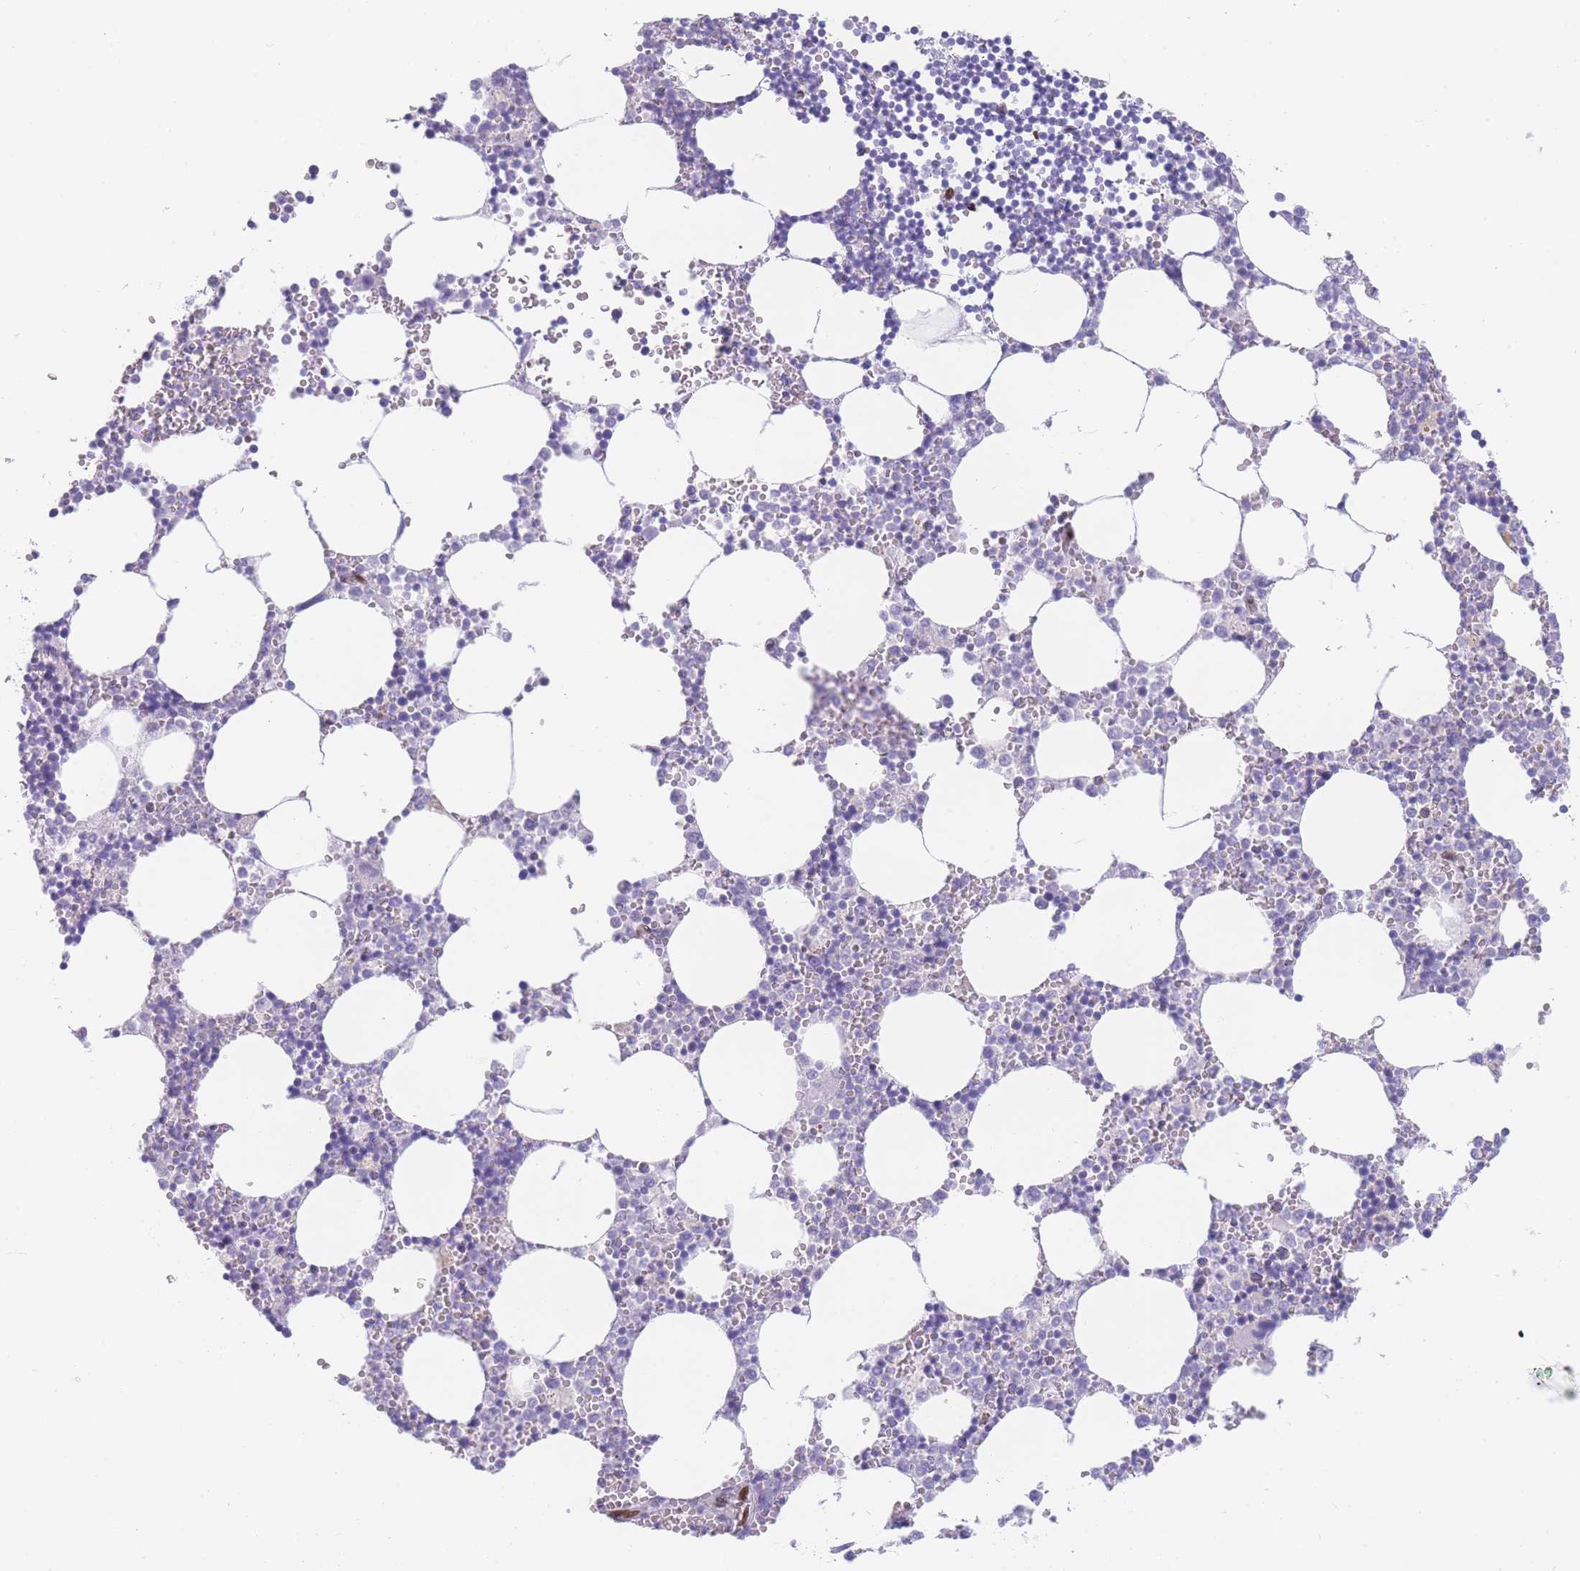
{"staining": {"intensity": "negative", "quantity": "none", "location": "none"}, "tissue": "bone marrow", "cell_type": "Hematopoietic cells", "image_type": "normal", "snomed": [{"axis": "morphology", "description": "Normal tissue, NOS"}, {"axis": "topography", "description": "Bone marrow"}], "caption": "There is no significant staining in hematopoietic cells of bone marrow. (Brightfield microscopy of DAB (3,3'-diaminobenzidine) immunohistochemistry (IHC) at high magnification).", "gene": "PSMB5", "patient": {"sex": "female", "age": 64}}